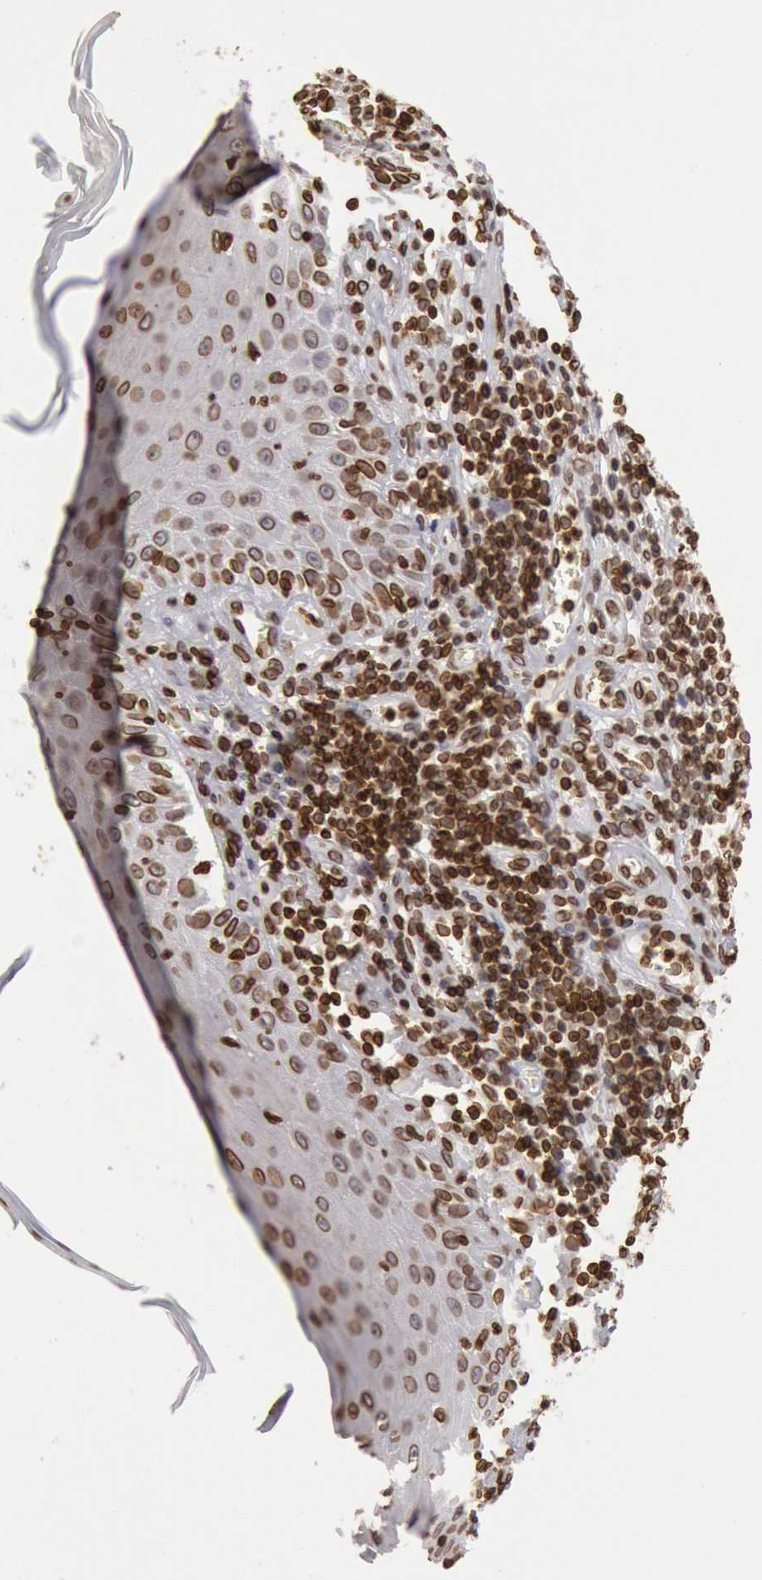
{"staining": {"intensity": "strong", "quantity": ">75%", "location": "cytoplasmic/membranous,nuclear"}, "tissue": "melanoma", "cell_type": "Tumor cells", "image_type": "cancer", "snomed": [{"axis": "morphology", "description": "Malignant melanoma, NOS"}, {"axis": "topography", "description": "Skin"}], "caption": "Tumor cells display strong cytoplasmic/membranous and nuclear positivity in approximately >75% of cells in melanoma.", "gene": "SUN2", "patient": {"sex": "female", "age": 49}}